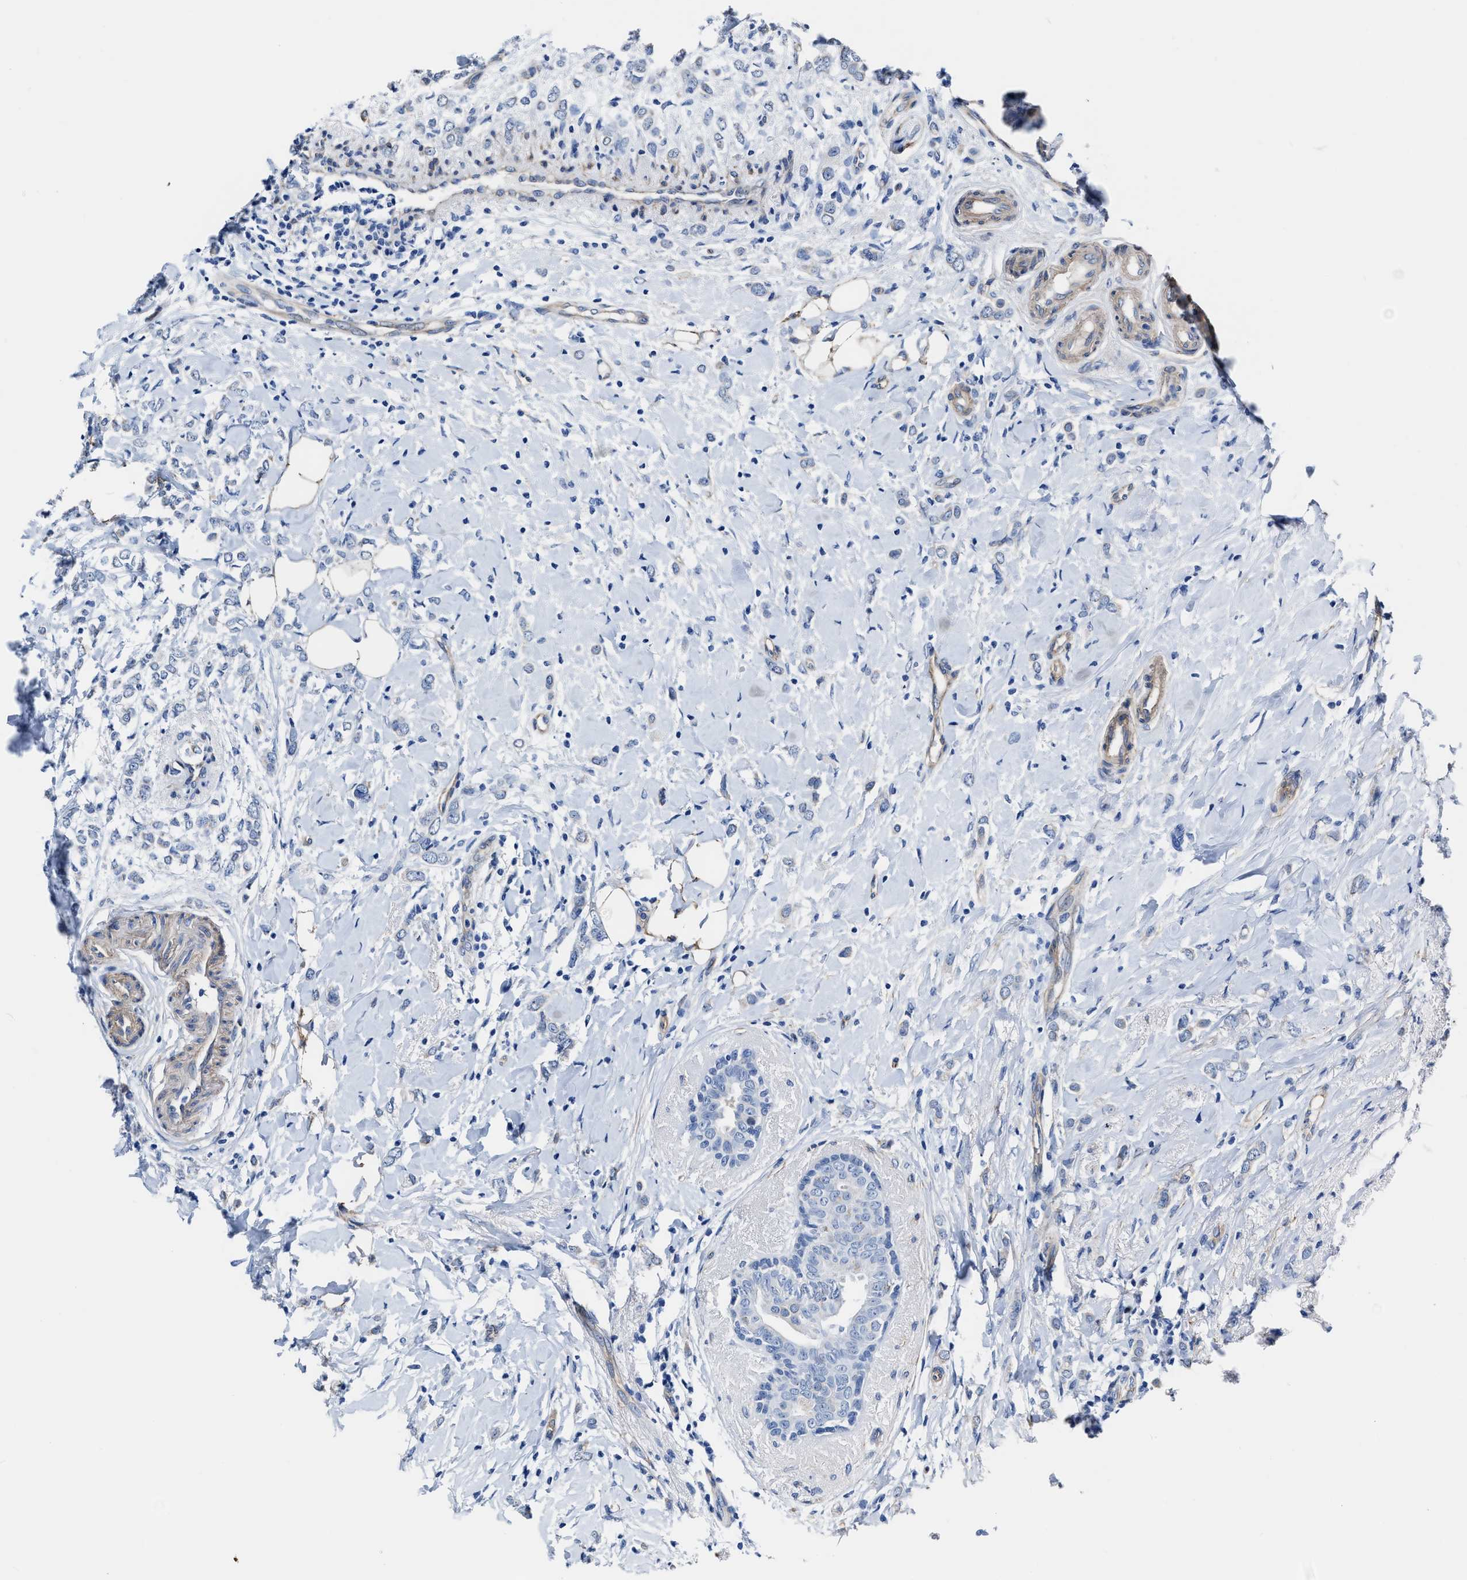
{"staining": {"intensity": "negative", "quantity": "none", "location": "none"}, "tissue": "breast cancer", "cell_type": "Tumor cells", "image_type": "cancer", "snomed": [{"axis": "morphology", "description": "Normal tissue, NOS"}, {"axis": "morphology", "description": "Lobular carcinoma"}, {"axis": "topography", "description": "Breast"}], "caption": "Immunohistochemistry (IHC) photomicrograph of human breast cancer stained for a protein (brown), which reveals no positivity in tumor cells.", "gene": "KCNMB3", "patient": {"sex": "female", "age": 47}}